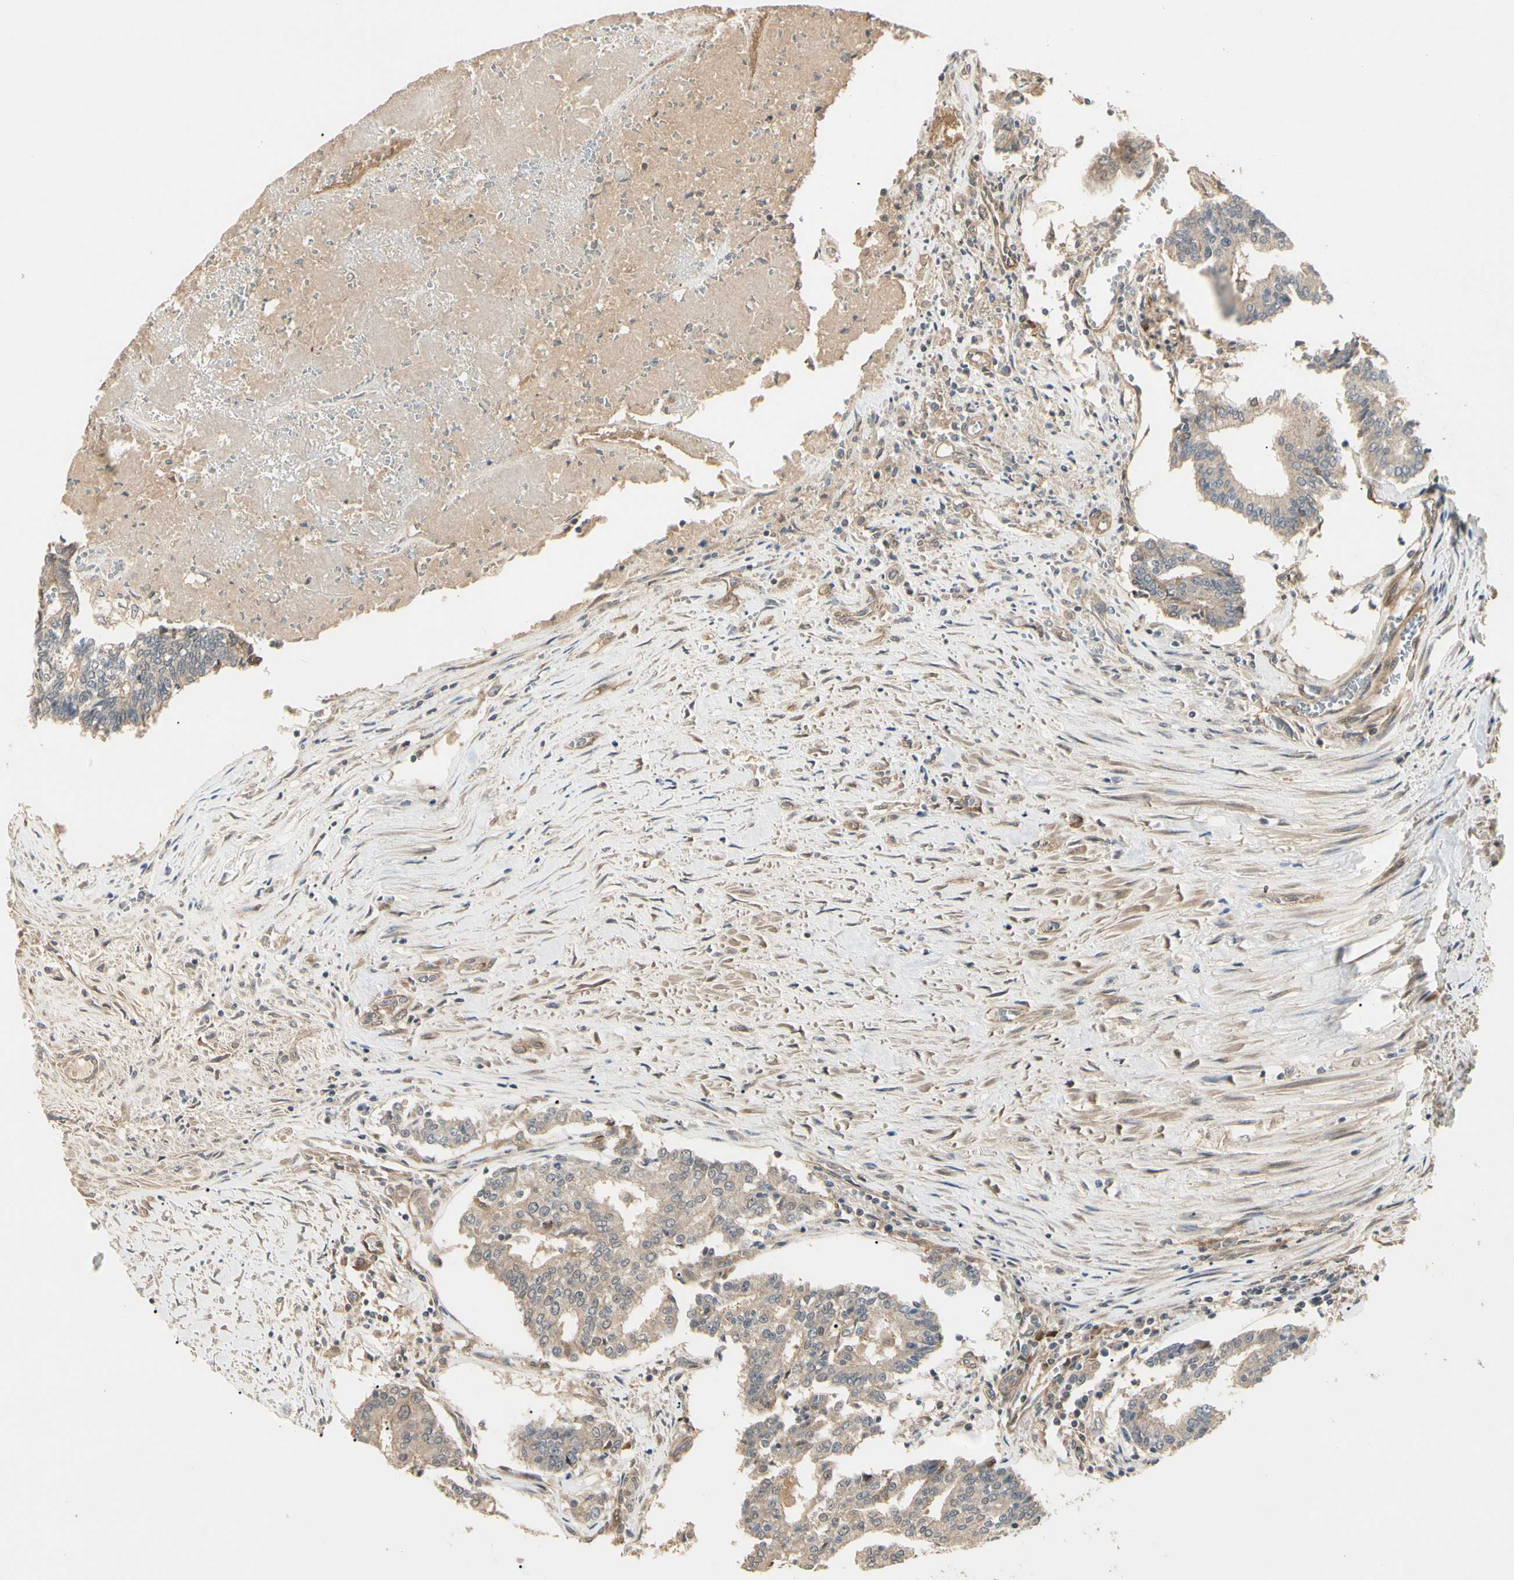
{"staining": {"intensity": "weak", "quantity": "25%-75%", "location": "cytoplasmic/membranous"}, "tissue": "prostate cancer", "cell_type": "Tumor cells", "image_type": "cancer", "snomed": [{"axis": "morphology", "description": "Adenocarcinoma, High grade"}, {"axis": "topography", "description": "Prostate"}], "caption": "Immunohistochemistry (DAB (3,3'-diaminobenzidine)) staining of prostate high-grade adenocarcinoma reveals weak cytoplasmic/membranous protein expression in about 25%-75% of tumor cells. (brown staining indicates protein expression, while blue staining denotes nuclei).", "gene": "ATG4C", "patient": {"sex": "male", "age": 55}}